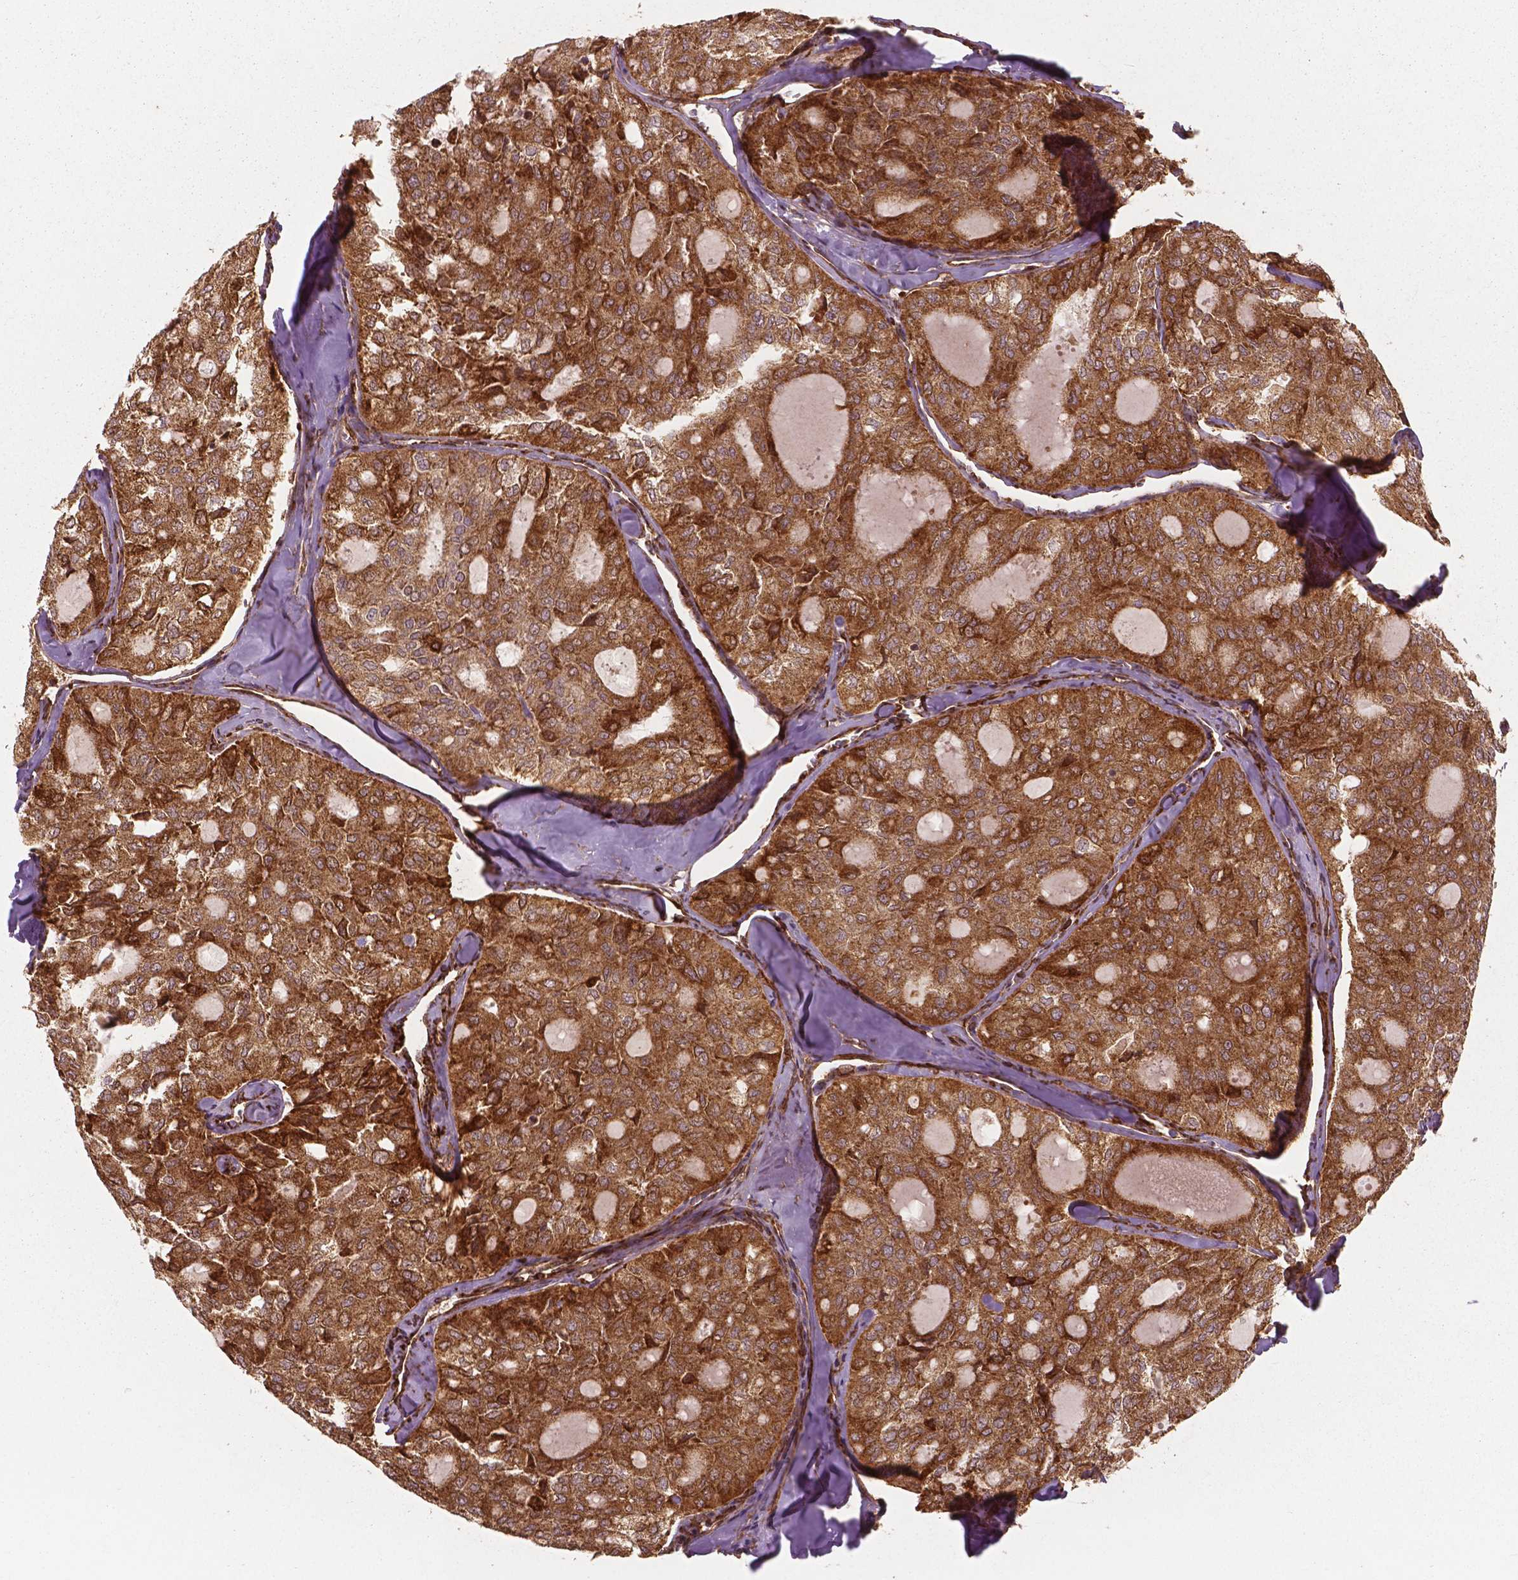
{"staining": {"intensity": "strong", "quantity": ">75%", "location": "cytoplasmic/membranous"}, "tissue": "thyroid cancer", "cell_type": "Tumor cells", "image_type": "cancer", "snomed": [{"axis": "morphology", "description": "Follicular adenoma carcinoma, NOS"}, {"axis": "topography", "description": "Thyroid gland"}], "caption": "About >75% of tumor cells in thyroid follicular adenoma carcinoma exhibit strong cytoplasmic/membranous protein staining as visualized by brown immunohistochemical staining.", "gene": "PGAM5", "patient": {"sex": "male", "age": 75}}